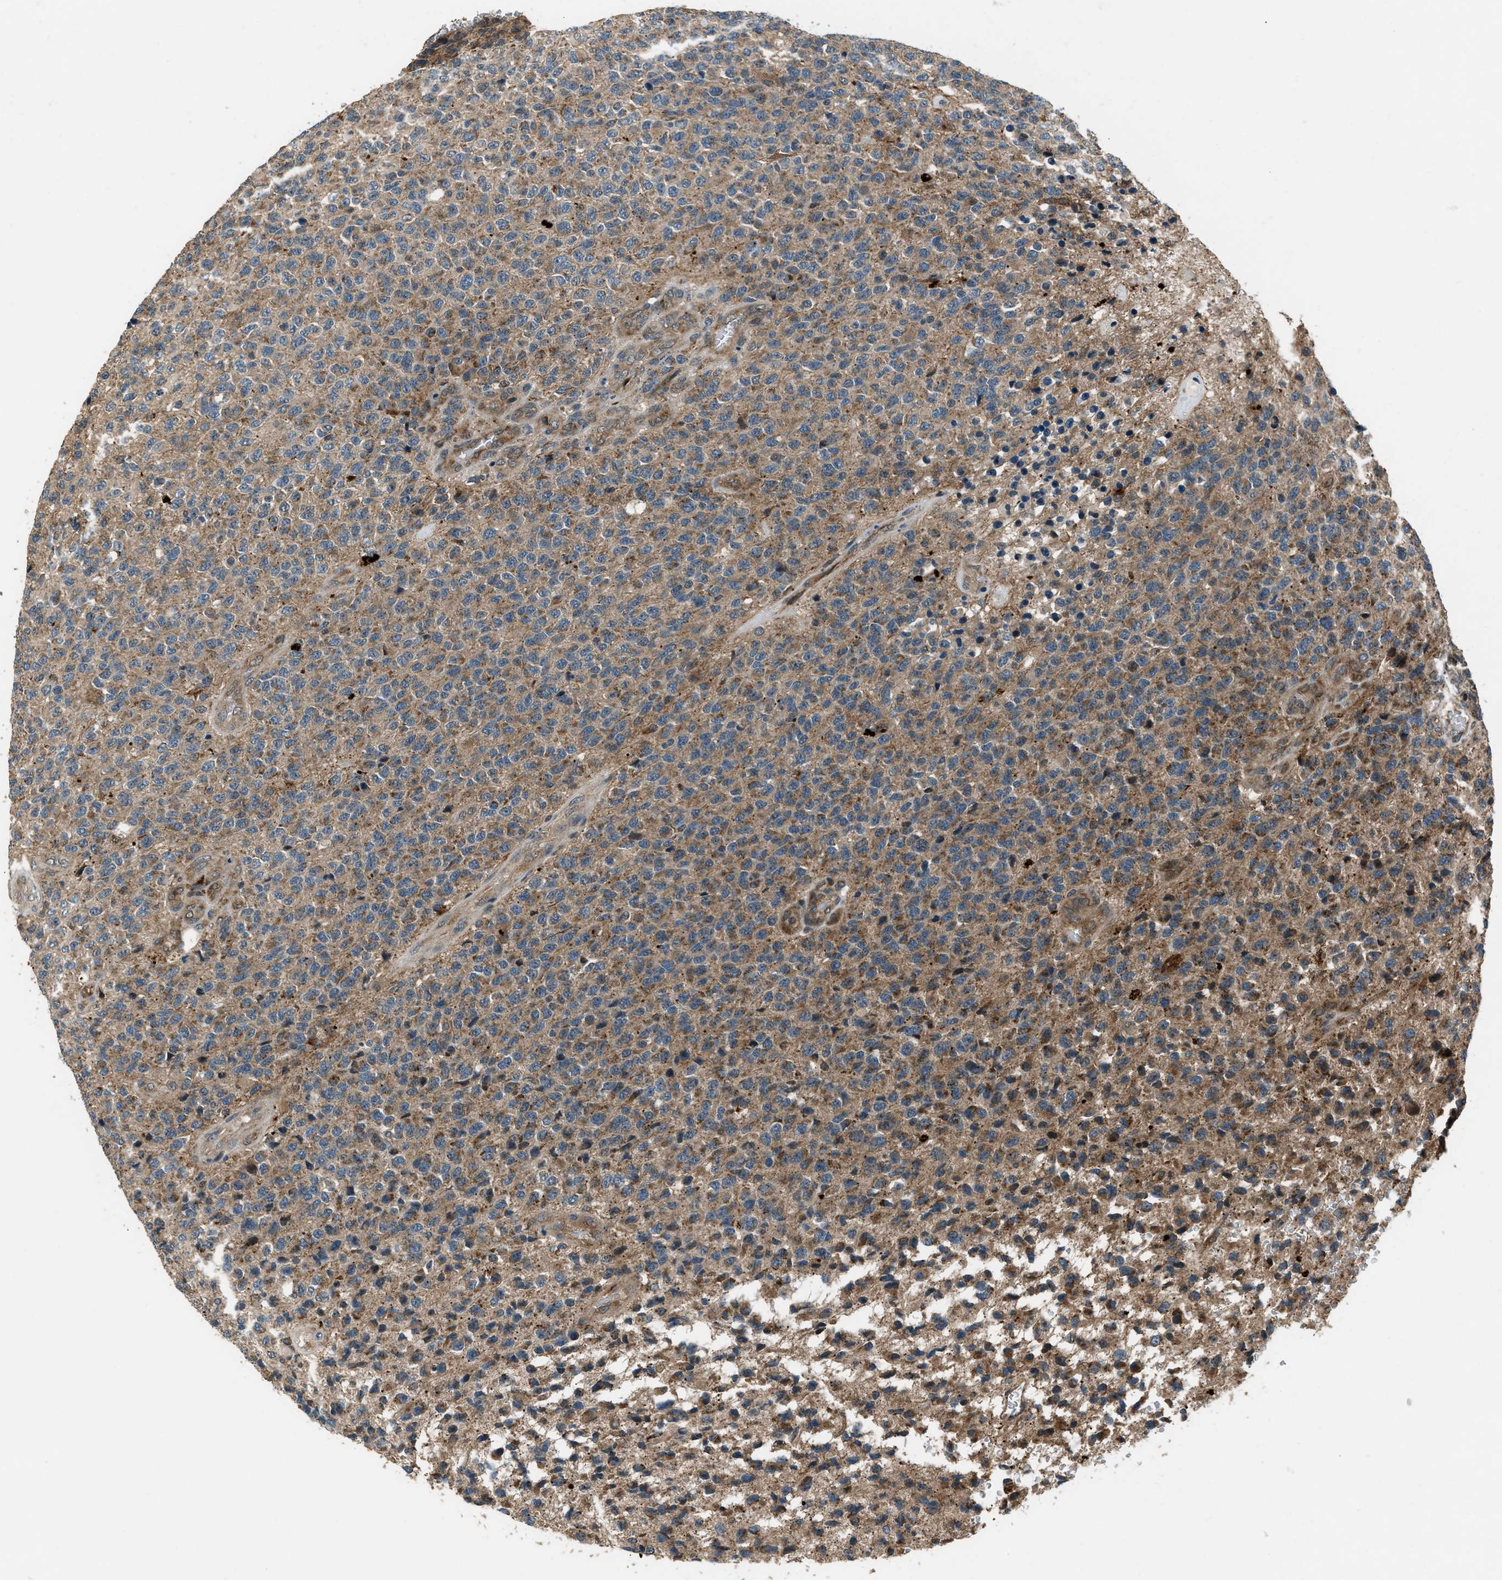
{"staining": {"intensity": "moderate", "quantity": "25%-75%", "location": "cytoplasmic/membranous"}, "tissue": "glioma", "cell_type": "Tumor cells", "image_type": "cancer", "snomed": [{"axis": "morphology", "description": "Glioma, malignant, High grade"}, {"axis": "topography", "description": "pancreas cauda"}], "caption": "Malignant high-grade glioma tissue reveals moderate cytoplasmic/membranous positivity in about 25%-75% of tumor cells, visualized by immunohistochemistry.", "gene": "IRAK4", "patient": {"sex": "male", "age": 60}}